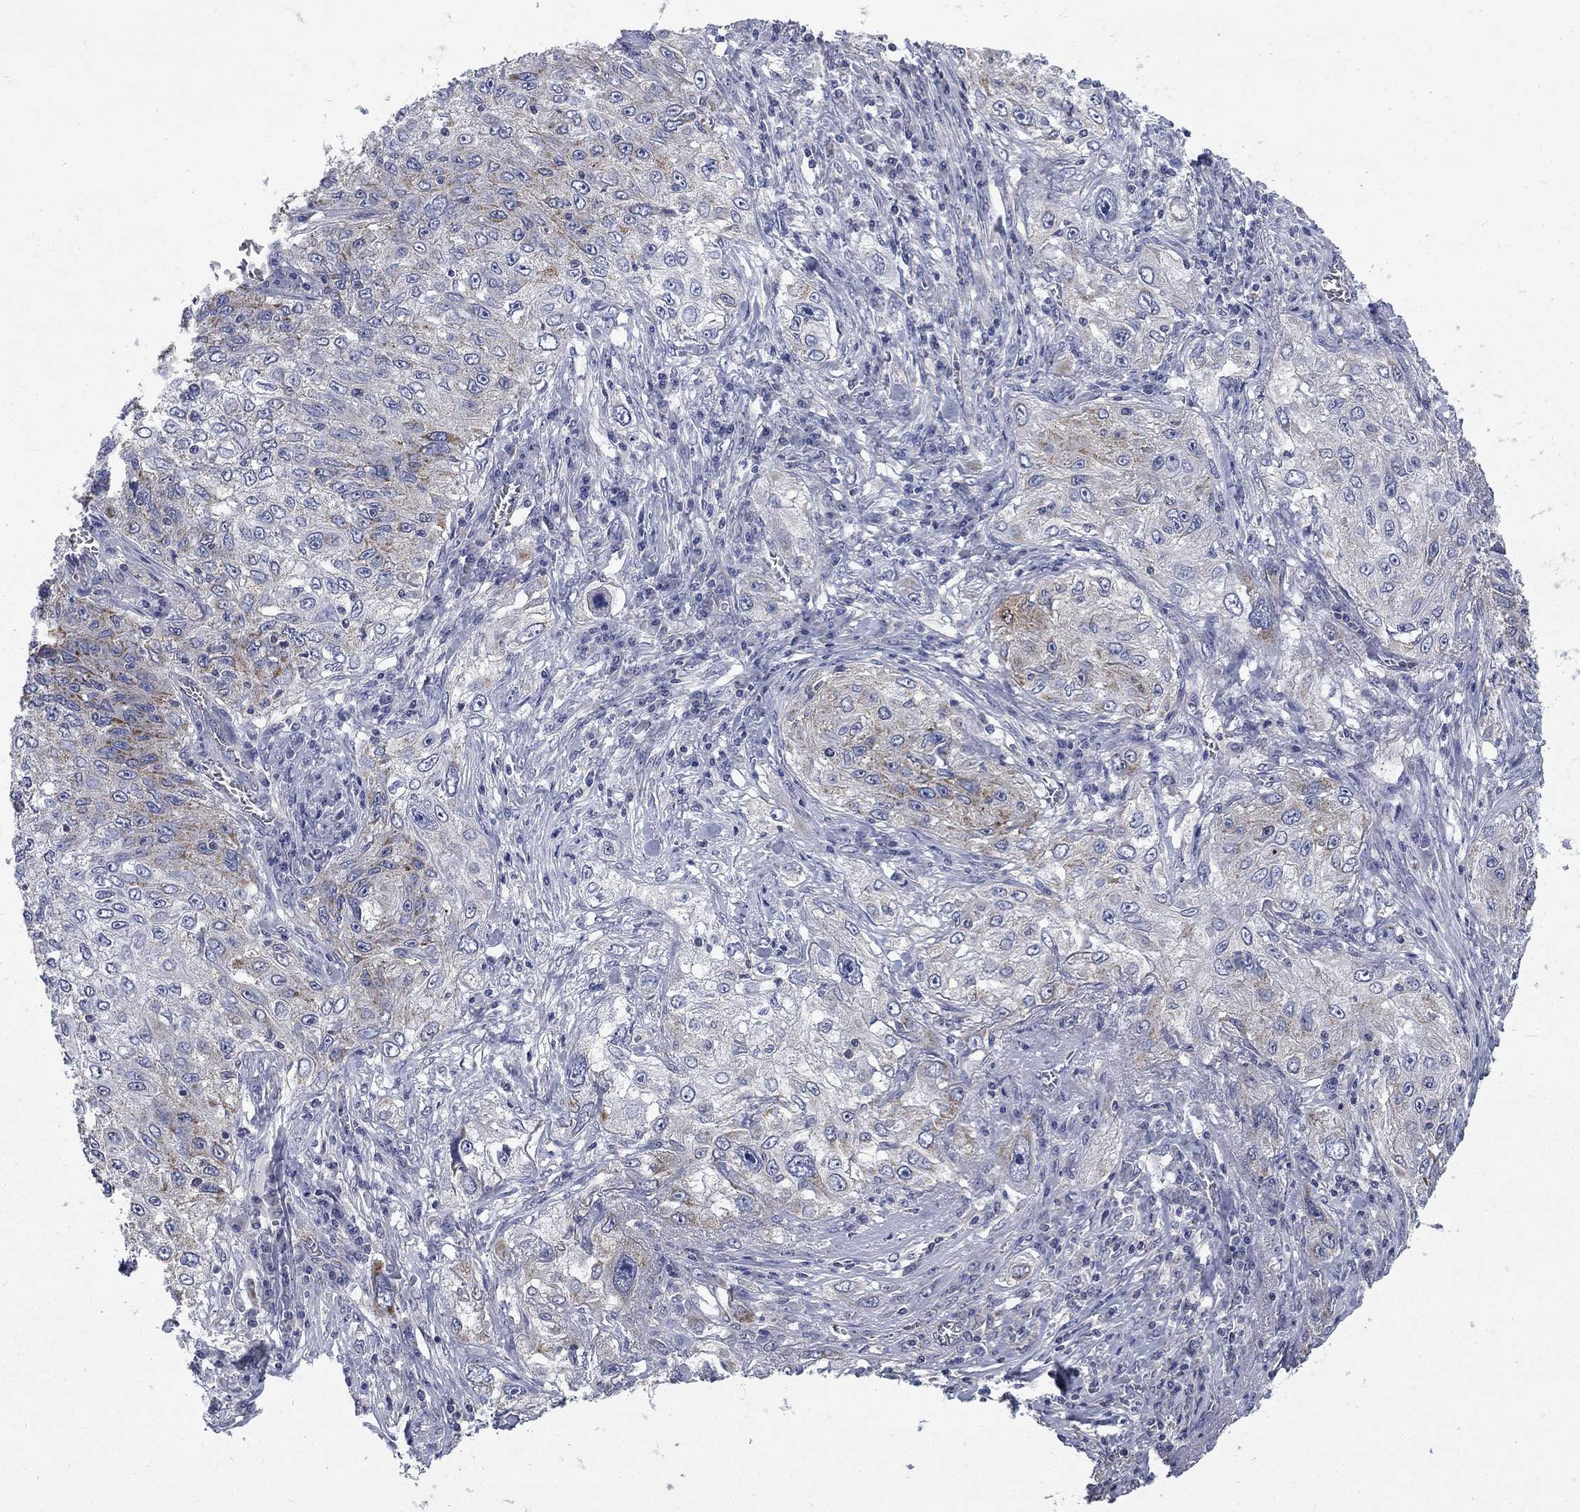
{"staining": {"intensity": "moderate", "quantity": "<25%", "location": "cytoplasmic/membranous"}, "tissue": "lung cancer", "cell_type": "Tumor cells", "image_type": "cancer", "snomed": [{"axis": "morphology", "description": "Squamous cell carcinoma, NOS"}, {"axis": "topography", "description": "Lung"}], "caption": "Moderate cytoplasmic/membranous staining for a protein is seen in approximately <25% of tumor cells of lung cancer using immunohistochemistry.", "gene": "HSPA12A", "patient": {"sex": "female", "age": 69}}